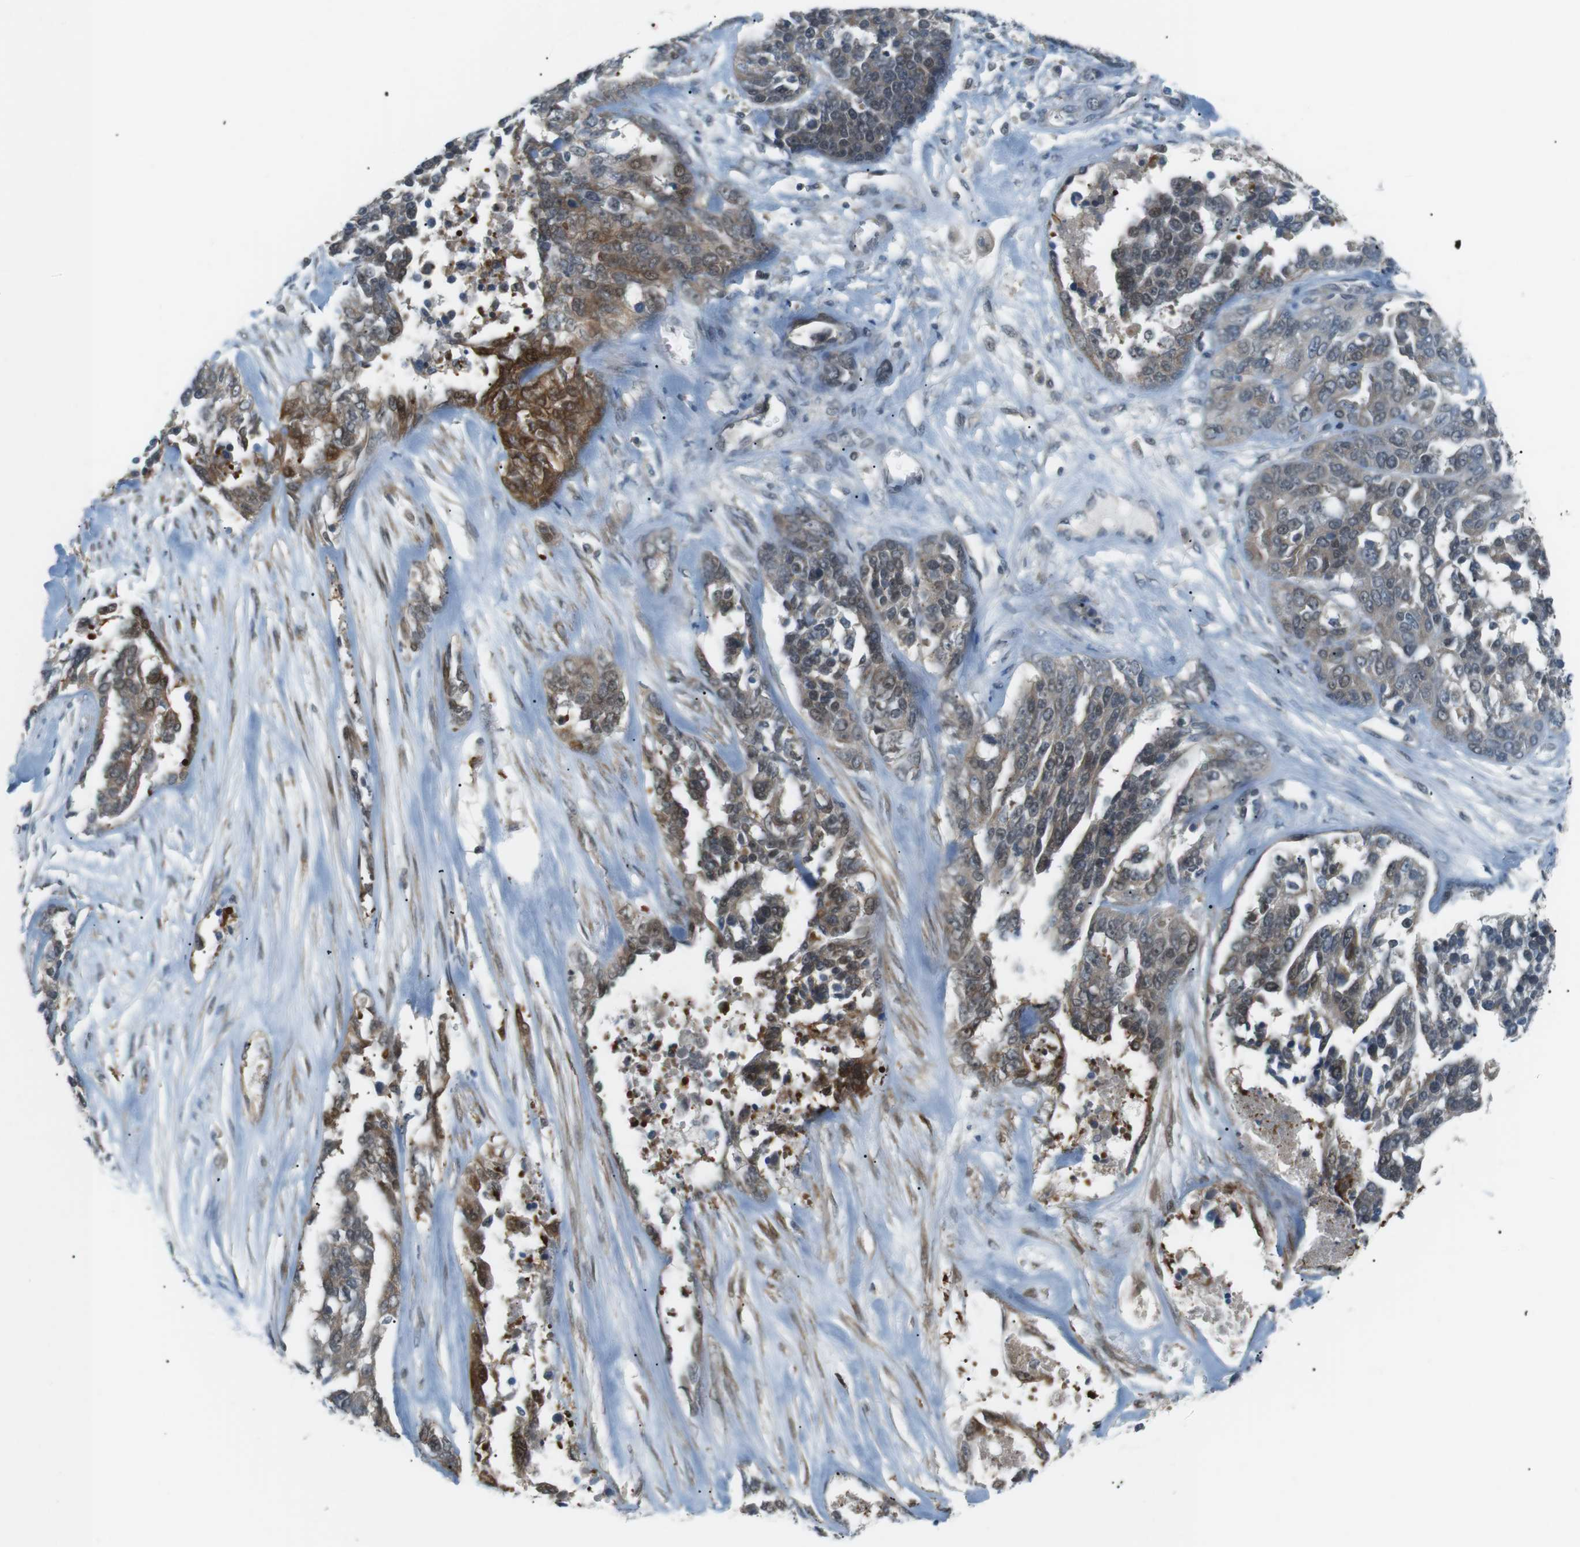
{"staining": {"intensity": "weak", "quantity": "25%-75%", "location": "cytoplasmic/membranous"}, "tissue": "ovarian cancer", "cell_type": "Tumor cells", "image_type": "cancer", "snomed": [{"axis": "morphology", "description": "Cystadenocarcinoma, serous, NOS"}, {"axis": "topography", "description": "Ovary"}], "caption": "The immunohistochemical stain highlights weak cytoplasmic/membranous staining in tumor cells of ovarian cancer (serous cystadenocarcinoma) tissue.", "gene": "RTN3", "patient": {"sex": "female", "age": 44}}